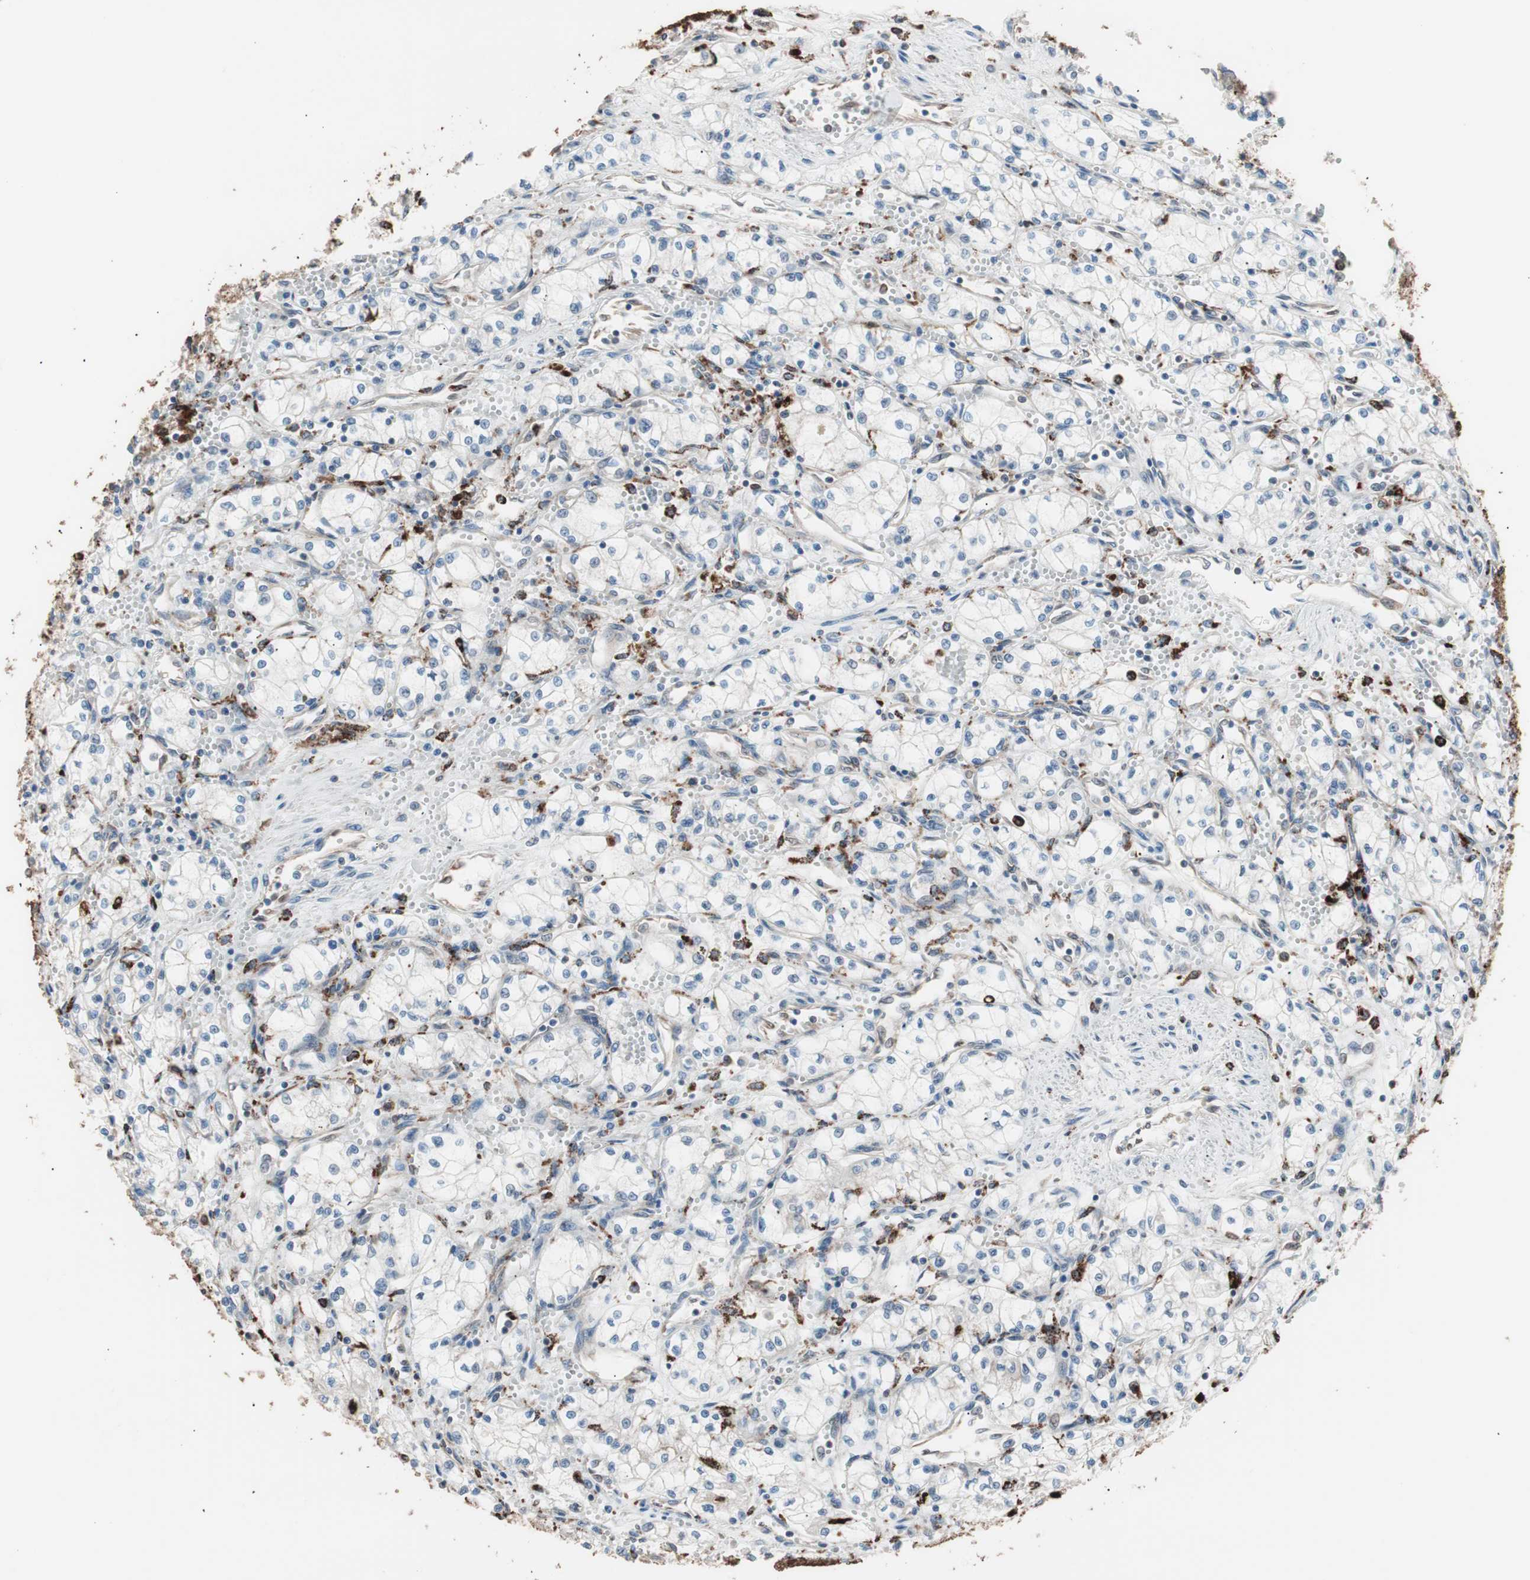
{"staining": {"intensity": "negative", "quantity": "none", "location": "none"}, "tissue": "renal cancer", "cell_type": "Tumor cells", "image_type": "cancer", "snomed": [{"axis": "morphology", "description": "Normal tissue, NOS"}, {"axis": "morphology", "description": "Adenocarcinoma, NOS"}, {"axis": "topography", "description": "Kidney"}], "caption": "The micrograph shows no significant expression in tumor cells of renal cancer (adenocarcinoma).", "gene": "CCT3", "patient": {"sex": "male", "age": 59}}